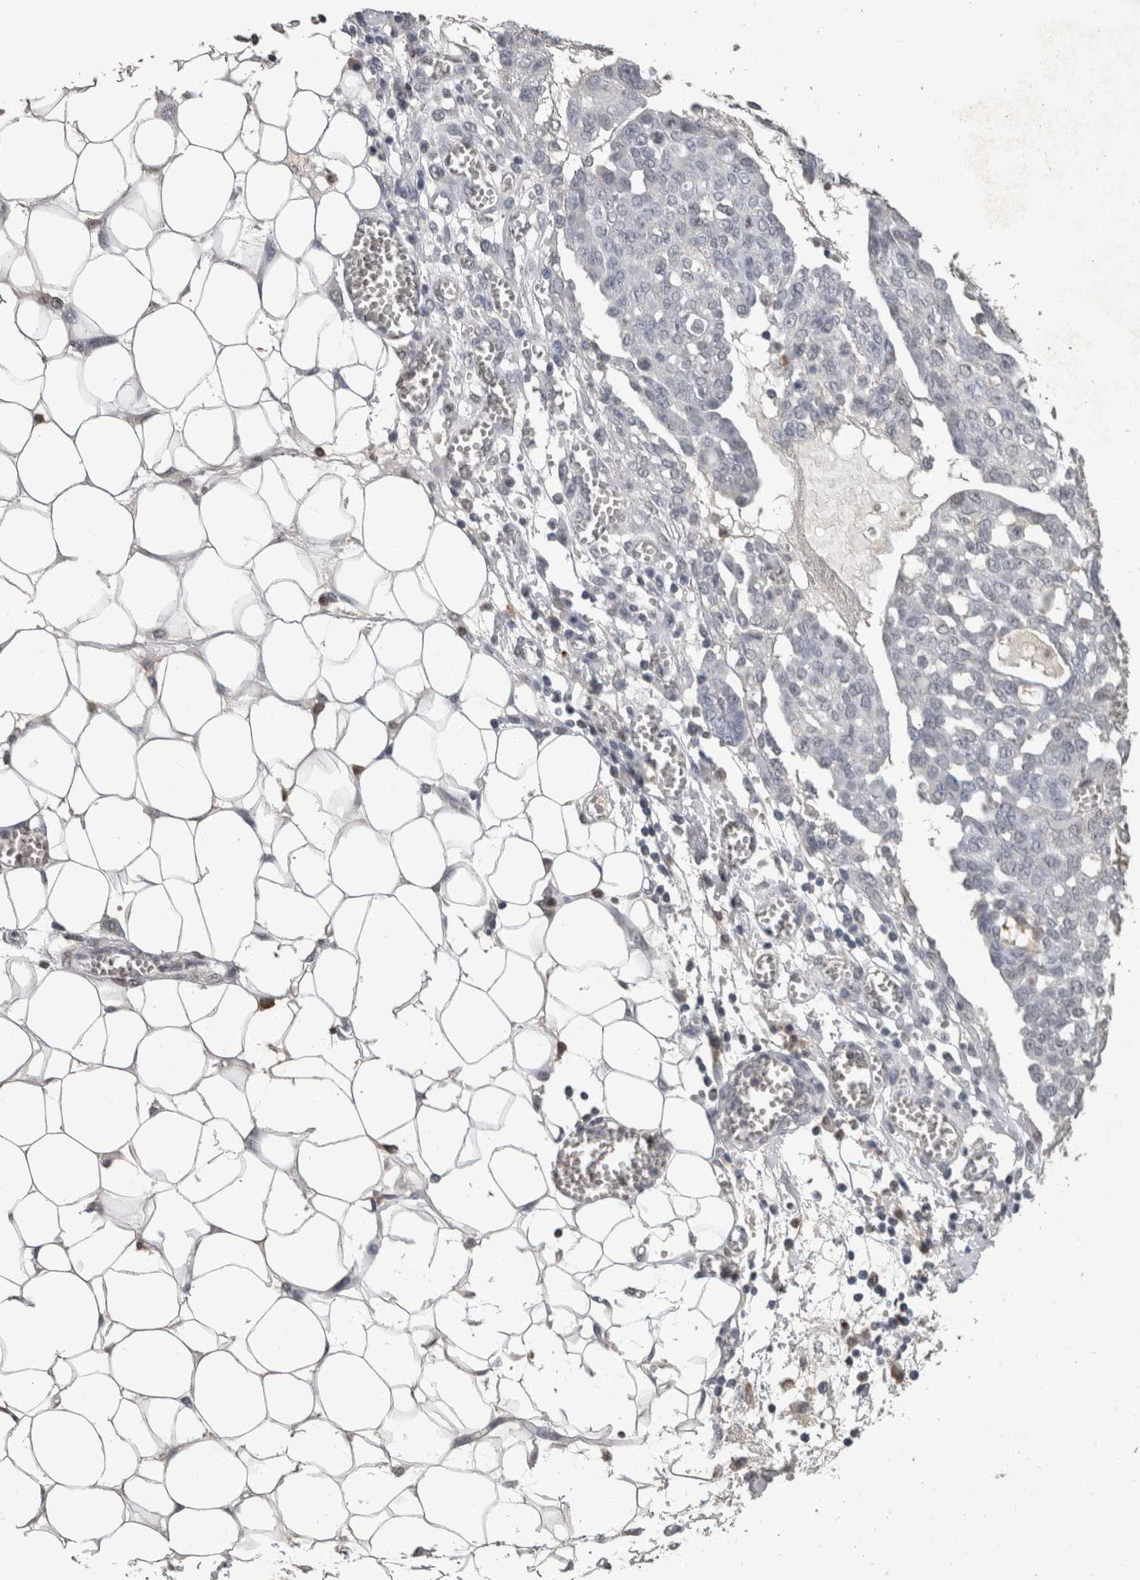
{"staining": {"intensity": "weak", "quantity": "<25%", "location": "nuclear"}, "tissue": "ovarian cancer", "cell_type": "Tumor cells", "image_type": "cancer", "snomed": [{"axis": "morphology", "description": "Cystadenocarcinoma, serous, NOS"}, {"axis": "topography", "description": "Soft tissue"}, {"axis": "topography", "description": "Ovary"}], "caption": "Tumor cells are negative for brown protein staining in serous cystadenocarcinoma (ovarian).", "gene": "DDX17", "patient": {"sex": "female", "age": 57}}